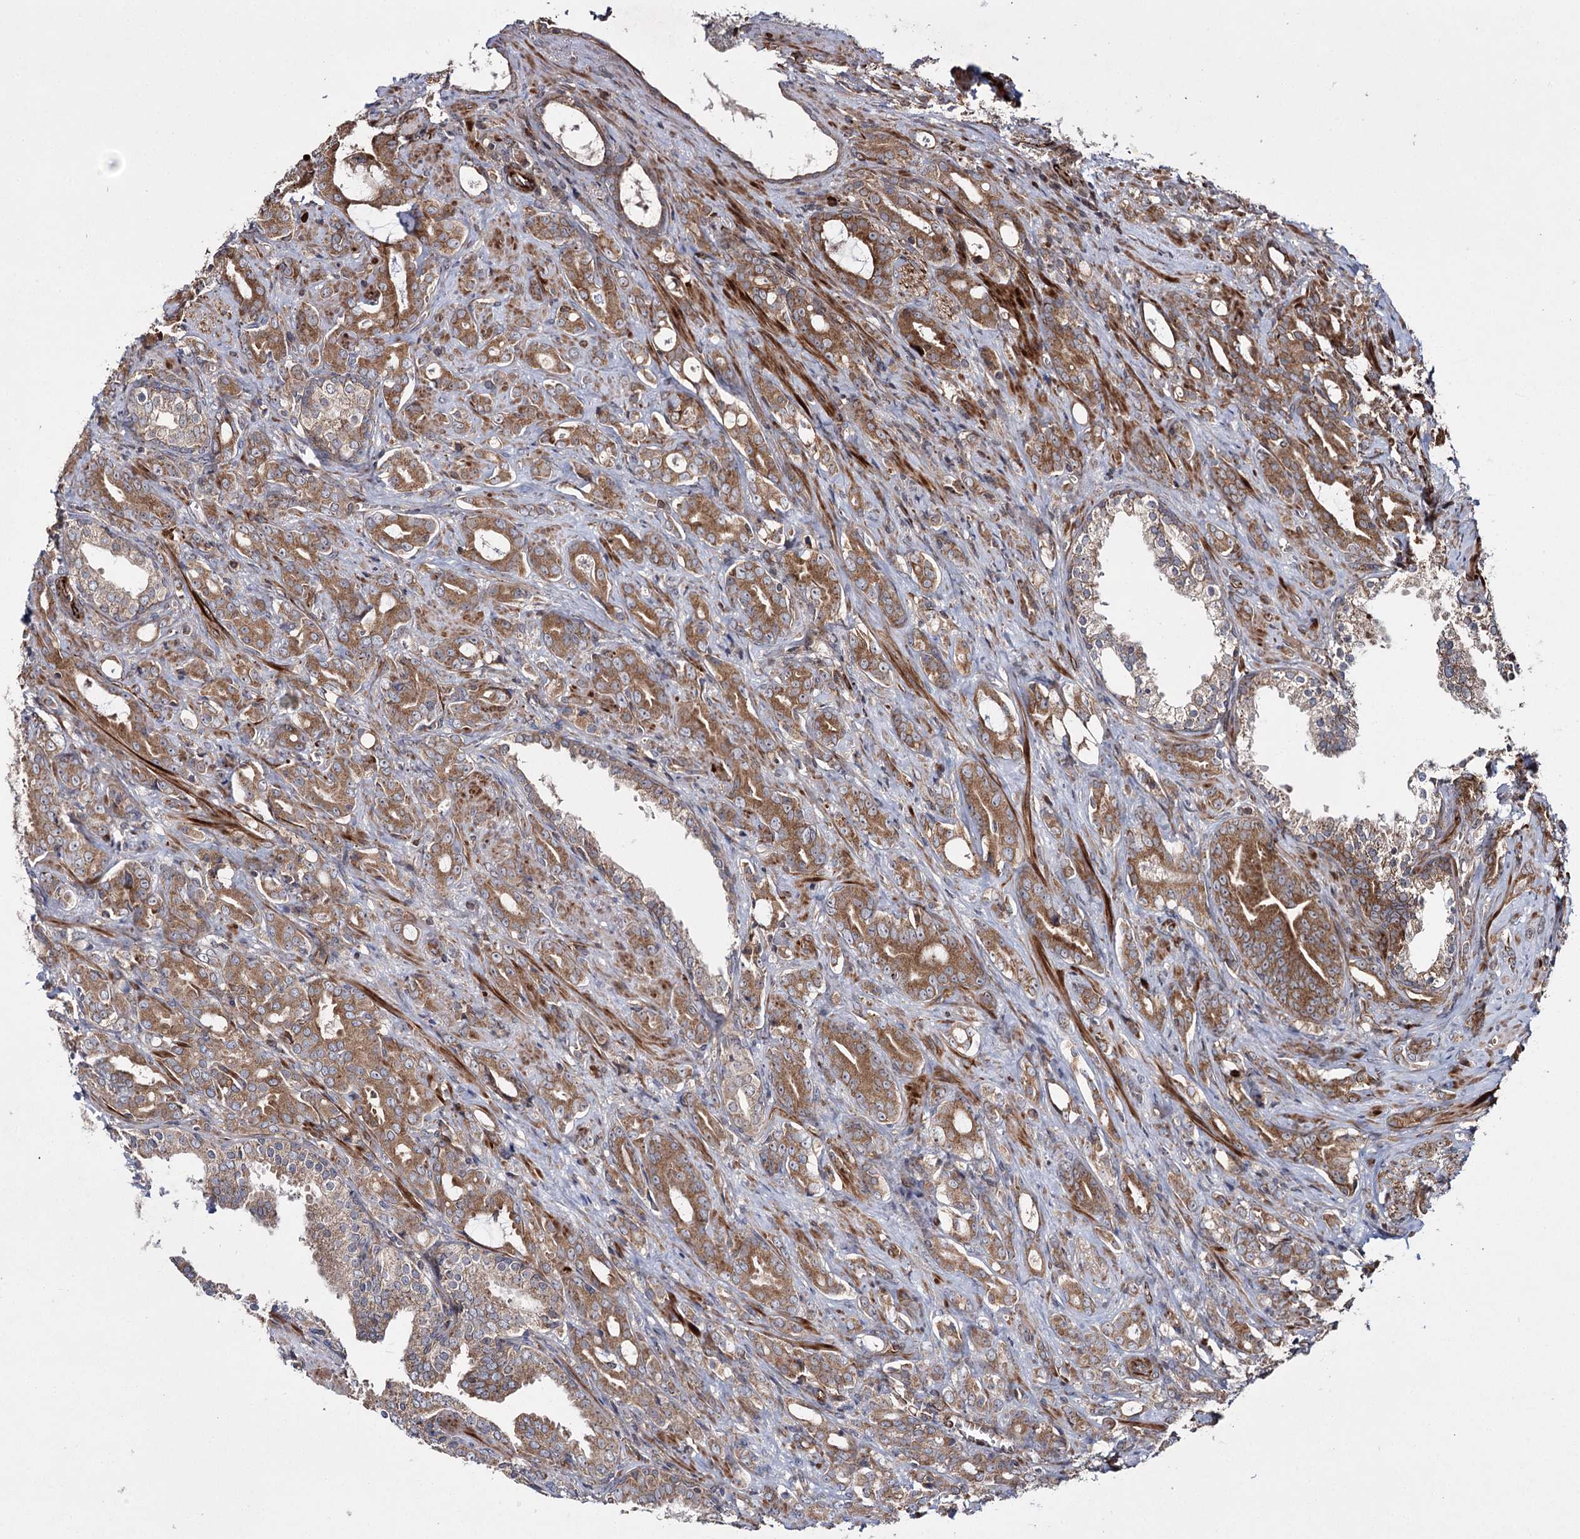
{"staining": {"intensity": "moderate", "quantity": ">75%", "location": "cytoplasmic/membranous"}, "tissue": "prostate cancer", "cell_type": "Tumor cells", "image_type": "cancer", "snomed": [{"axis": "morphology", "description": "Adenocarcinoma, High grade"}, {"axis": "topography", "description": "Prostate"}], "caption": "Immunohistochemical staining of prostate cancer (adenocarcinoma (high-grade)) demonstrates medium levels of moderate cytoplasmic/membranous protein staining in about >75% of tumor cells. (brown staining indicates protein expression, while blue staining denotes nuclei).", "gene": "HECTD2", "patient": {"sex": "male", "age": 72}}